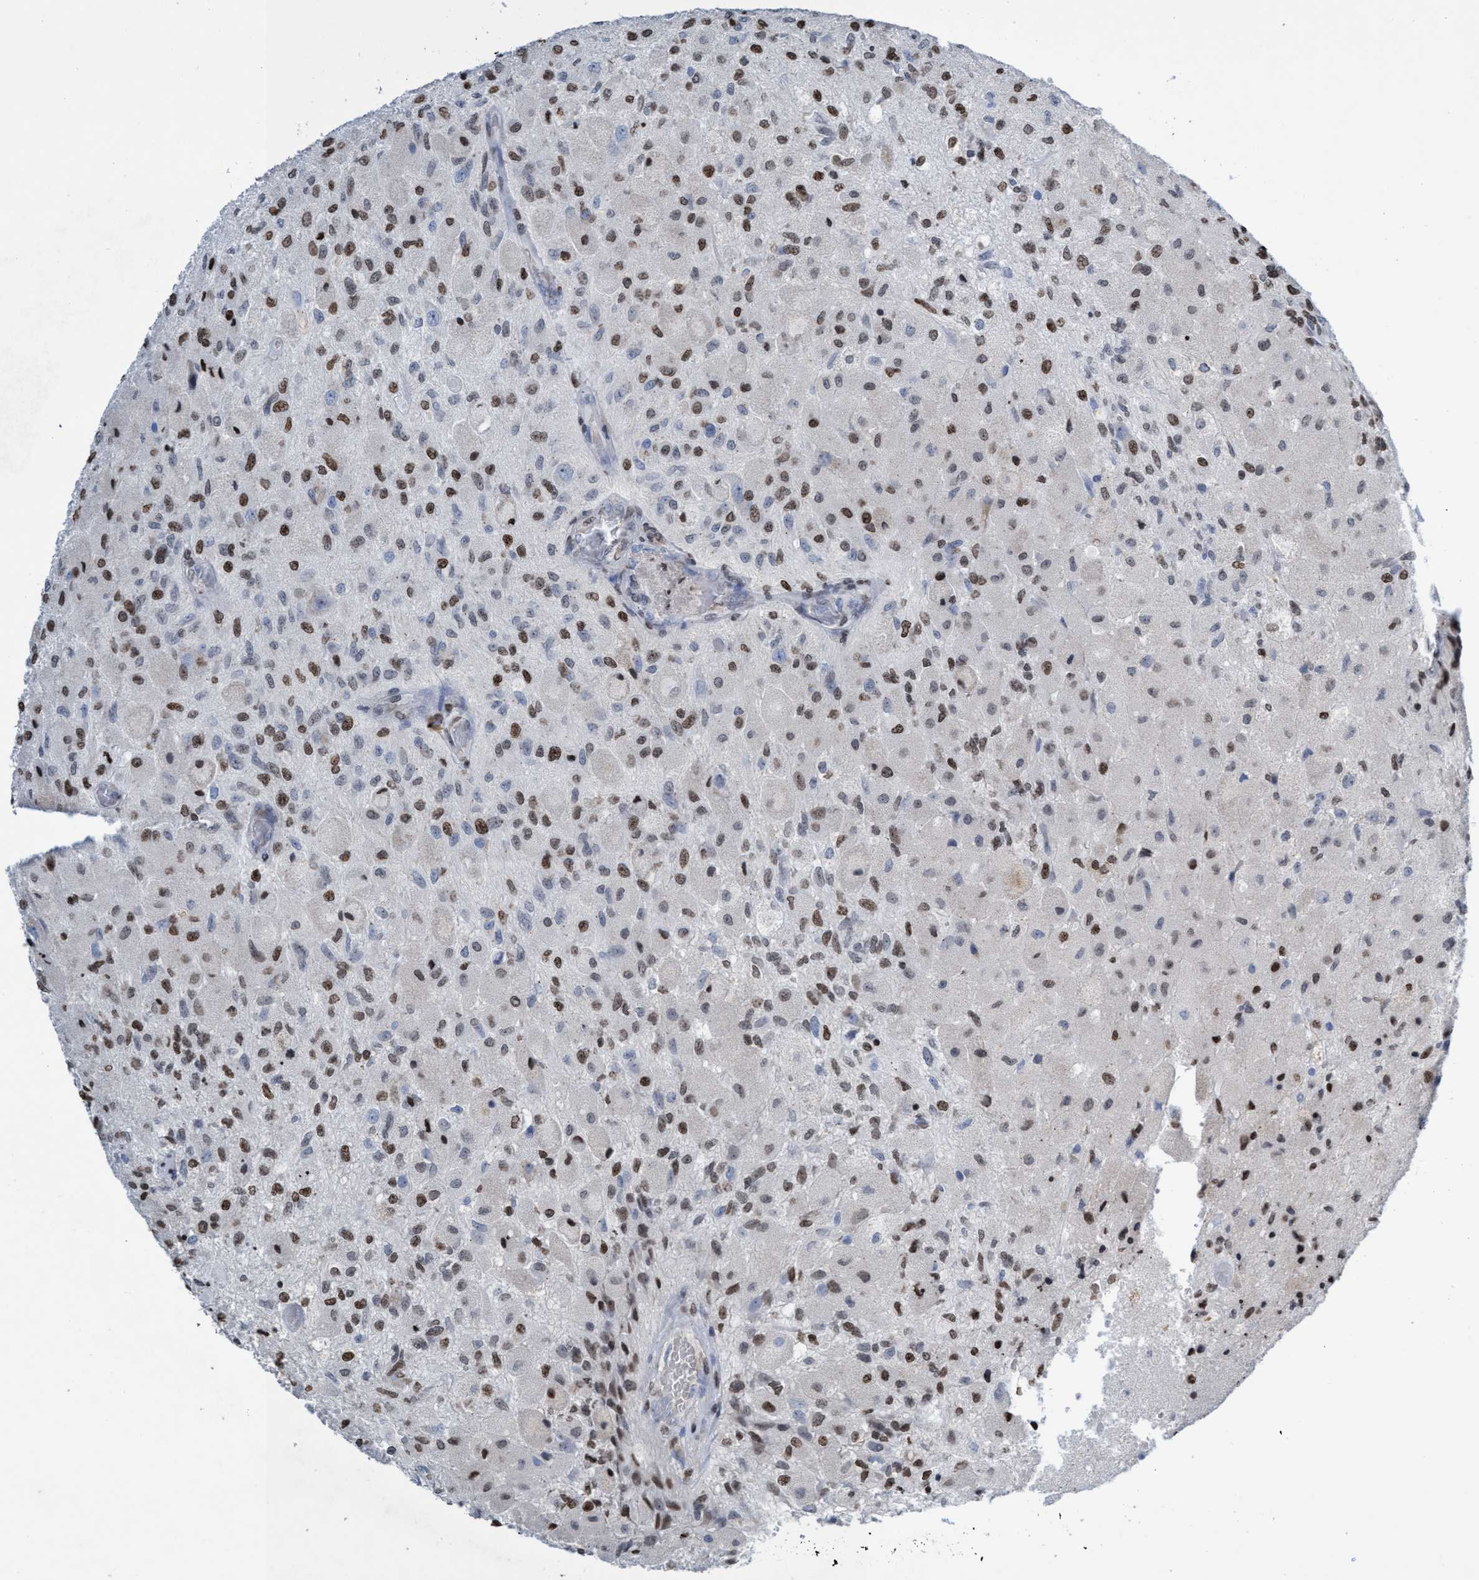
{"staining": {"intensity": "moderate", "quantity": ">75%", "location": "nuclear"}, "tissue": "glioma", "cell_type": "Tumor cells", "image_type": "cancer", "snomed": [{"axis": "morphology", "description": "Normal tissue, NOS"}, {"axis": "morphology", "description": "Glioma, malignant, High grade"}, {"axis": "topography", "description": "Cerebral cortex"}], "caption": "A brown stain highlights moderate nuclear positivity of a protein in high-grade glioma (malignant) tumor cells.", "gene": "CBX2", "patient": {"sex": "male", "age": 77}}